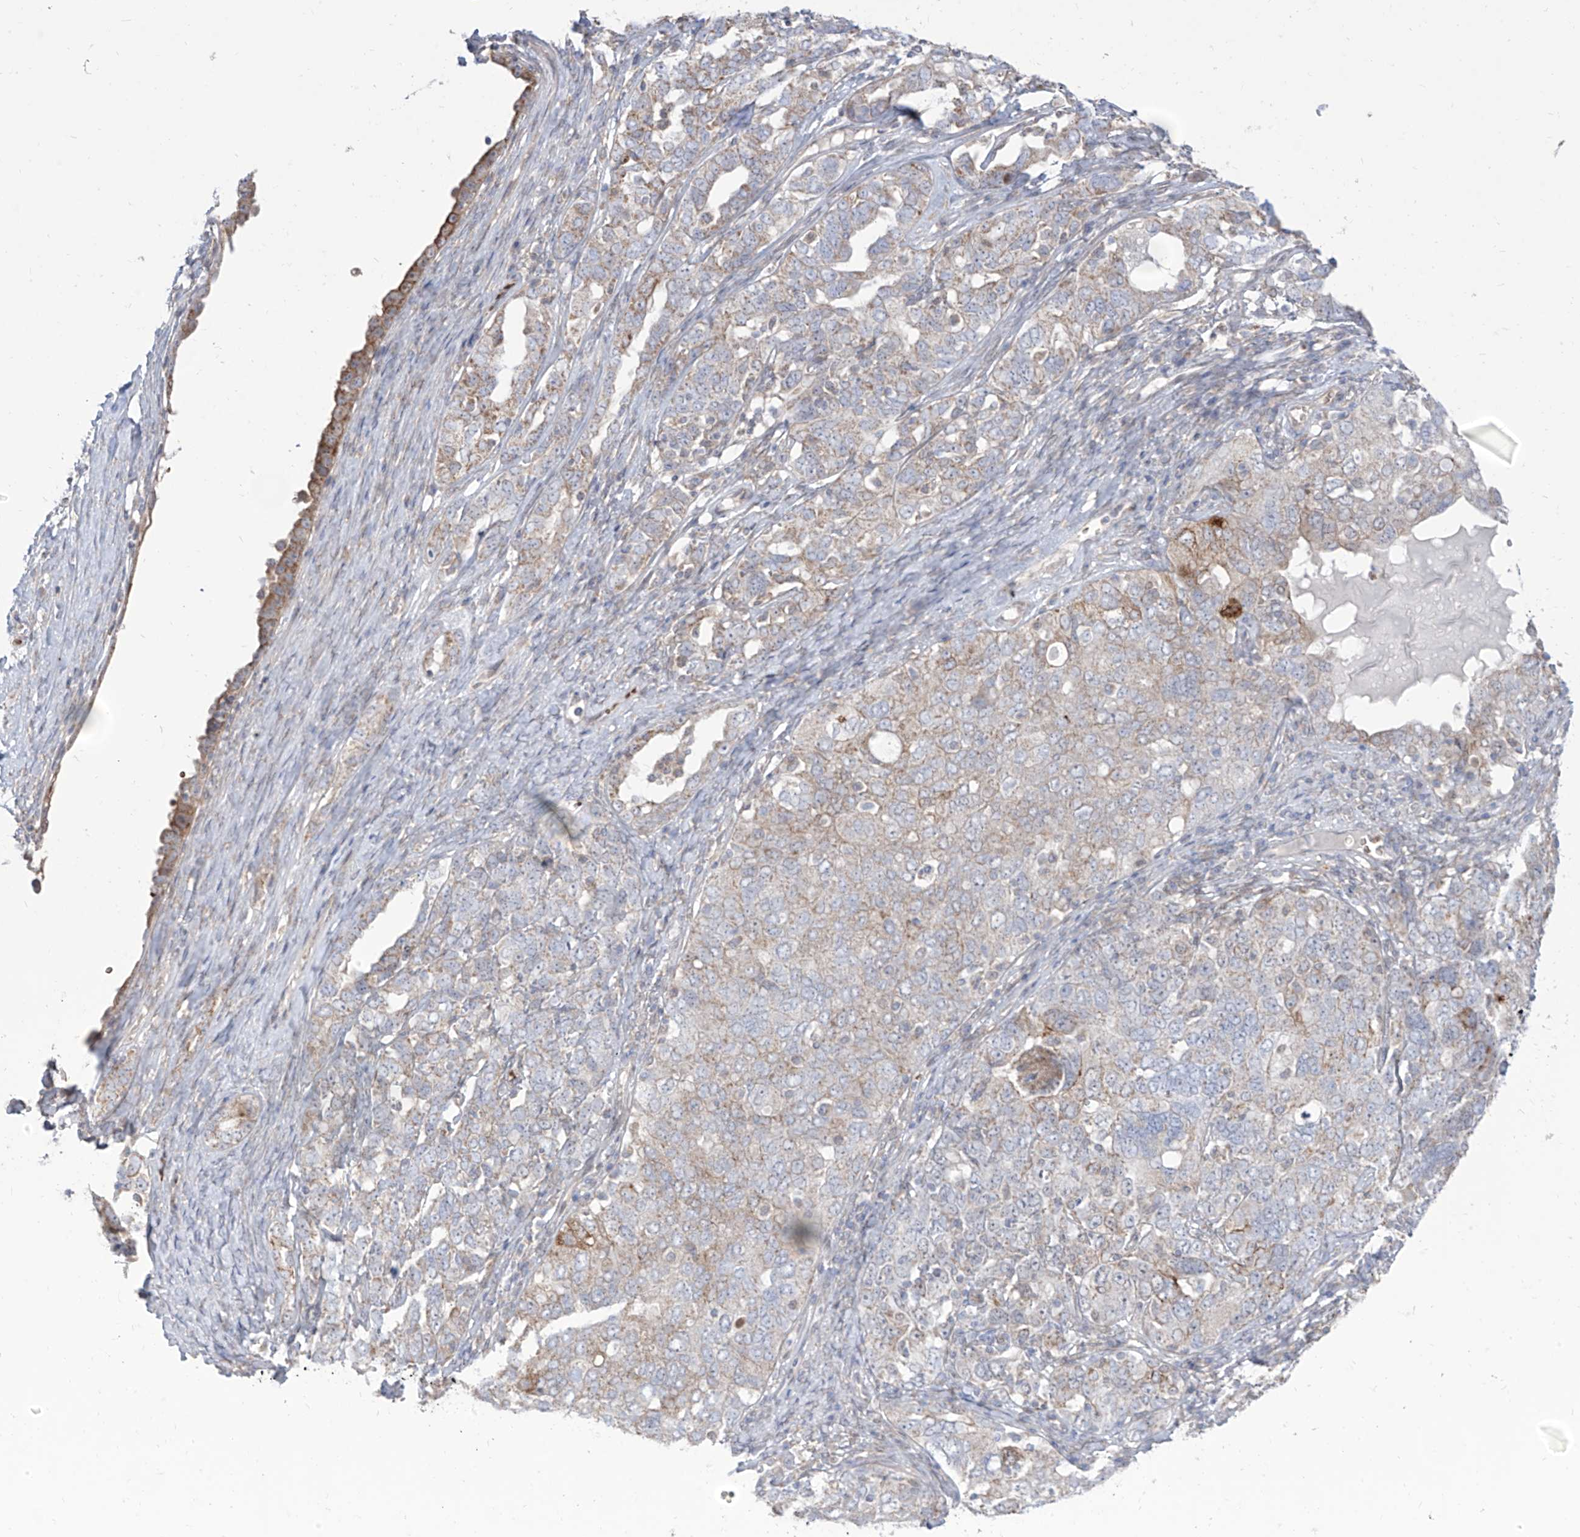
{"staining": {"intensity": "weak", "quantity": "<25%", "location": "cytoplasmic/membranous"}, "tissue": "ovarian cancer", "cell_type": "Tumor cells", "image_type": "cancer", "snomed": [{"axis": "morphology", "description": "Carcinoma, endometroid"}, {"axis": "topography", "description": "Ovary"}], "caption": "High magnification brightfield microscopy of ovarian cancer (endometroid carcinoma) stained with DAB (3,3'-diaminobenzidine) (brown) and counterstained with hematoxylin (blue): tumor cells show no significant expression.", "gene": "ARHGEF40", "patient": {"sex": "female", "age": 62}}